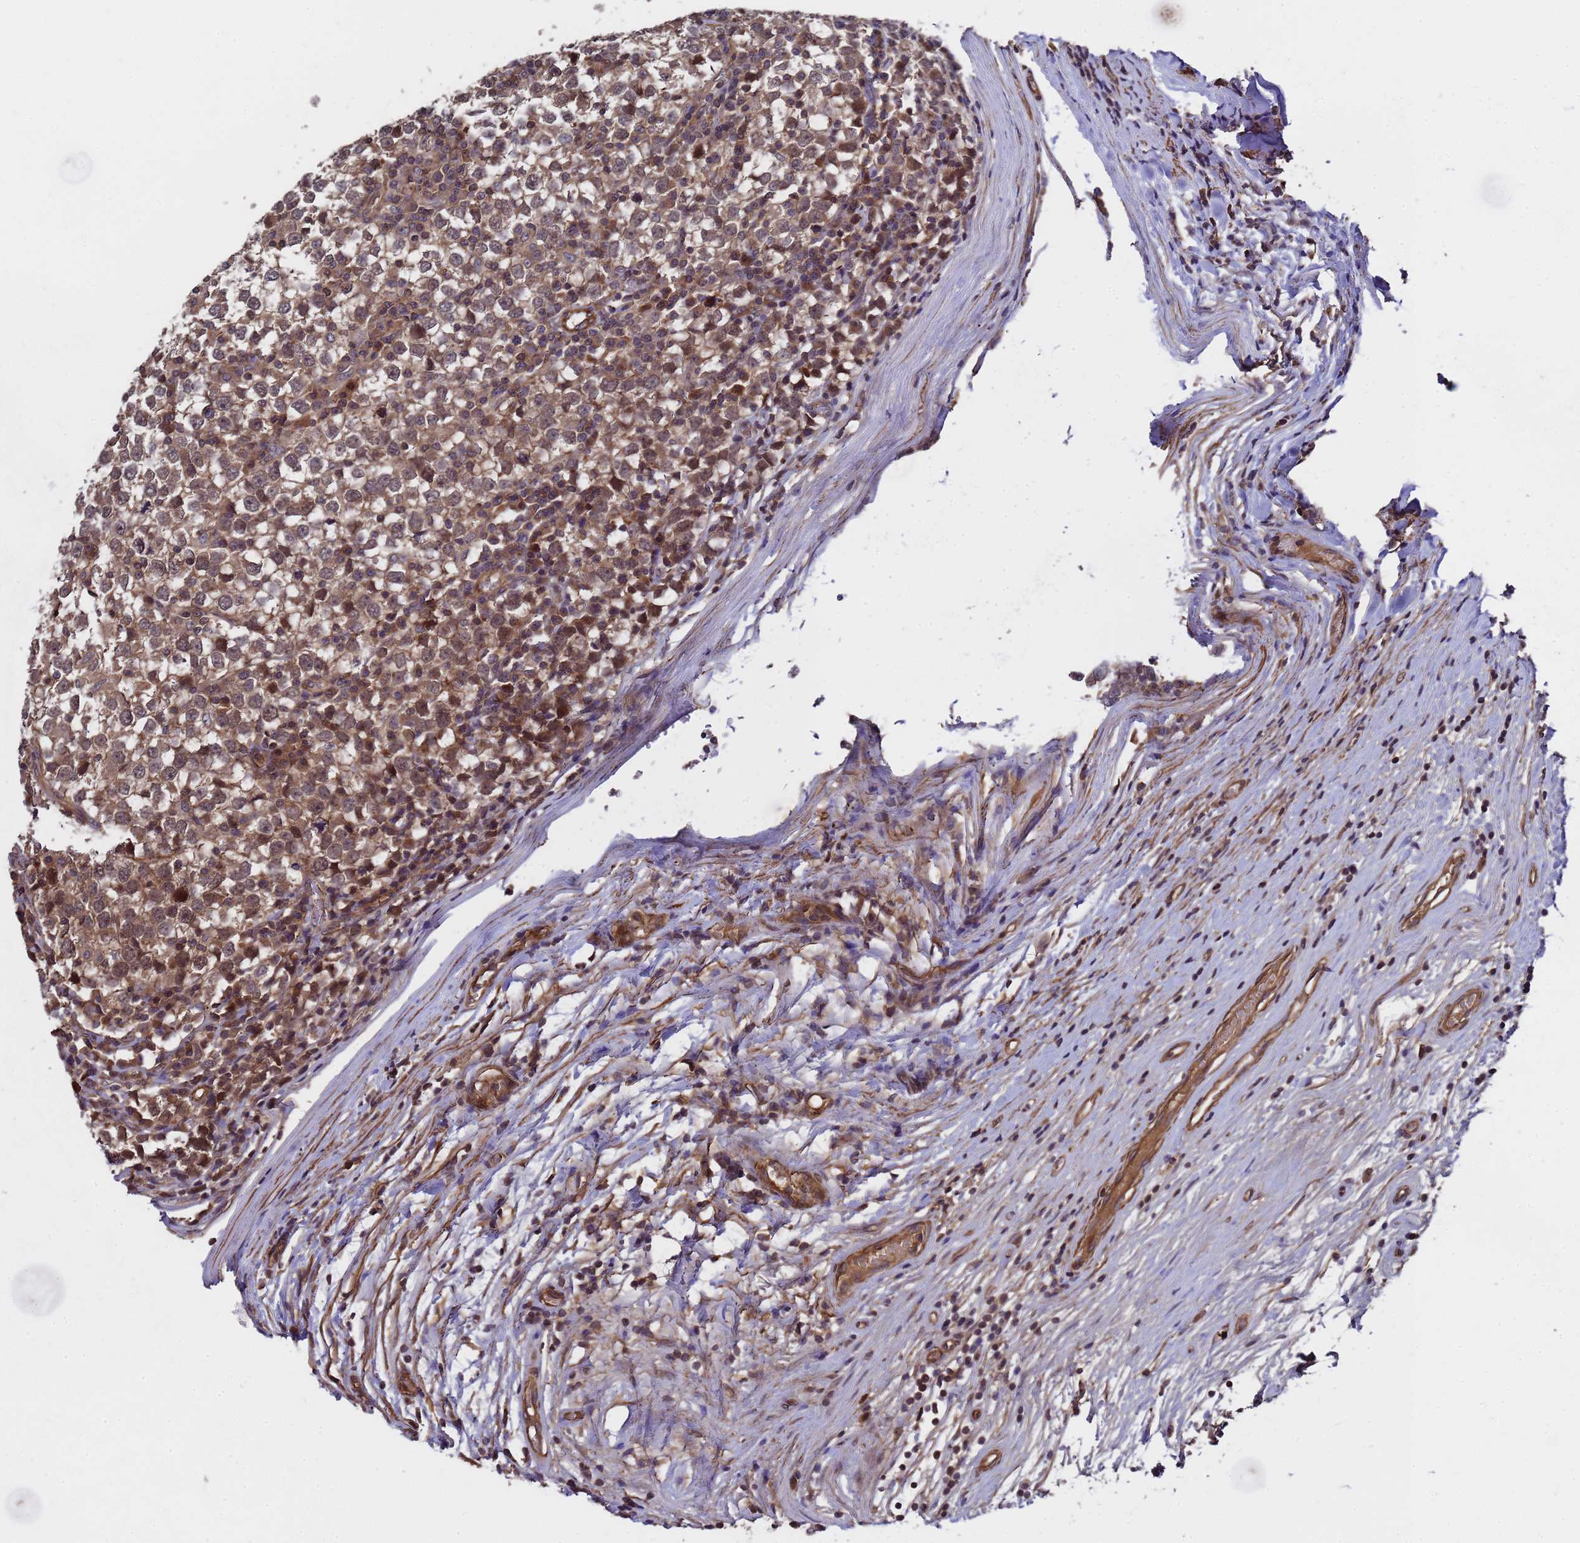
{"staining": {"intensity": "moderate", "quantity": ">75%", "location": "cytoplasmic/membranous"}, "tissue": "testis cancer", "cell_type": "Tumor cells", "image_type": "cancer", "snomed": [{"axis": "morphology", "description": "Seminoma, NOS"}, {"axis": "topography", "description": "Testis"}], "caption": "This is a histology image of immunohistochemistry (IHC) staining of testis cancer (seminoma), which shows moderate expression in the cytoplasmic/membranous of tumor cells.", "gene": "GSTCD", "patient": {"sex": "male", "age": 65}}